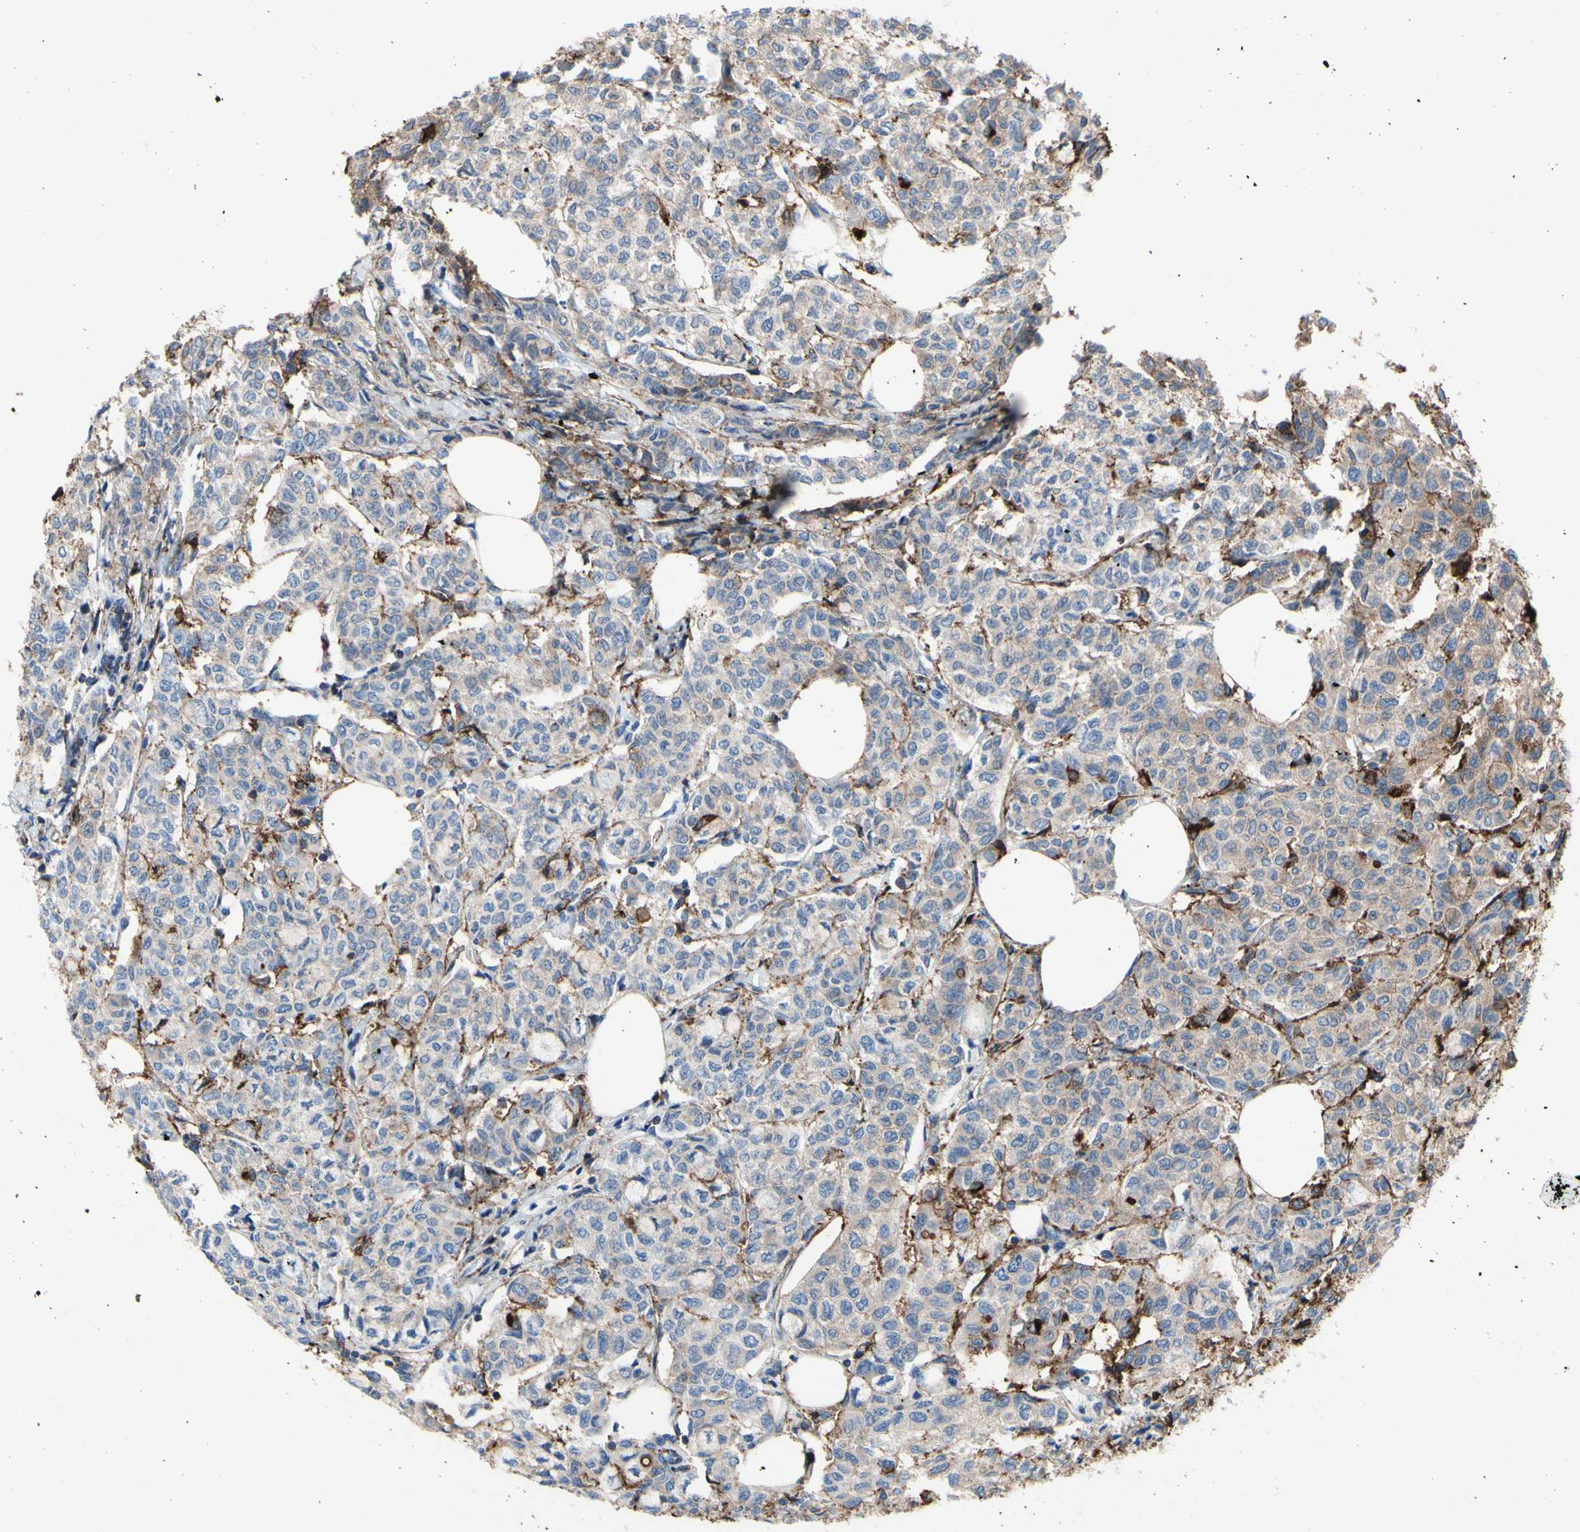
{"staining": {"intensity": "weak", "quantity": ">75%", "location": "cytoplasmic/membranous"}, "tissue": "breast cancer", "cell_type": "Tumor cells", "image_type": "cancer", "snomed": [{"axis": "morphology", "description": "Lobular carcinoma"}, {"axis": "topography", "description": "Breast"}], "caption": "Immunohistochemistry (IHC) photomicrograph of neoplastic tissue: human breast cancer (lobular carcinoma) stained using immunohistochemistry (IHC) shows low levels of weak protein expression localized specifically in the cytoplasmic/membranous of tumor cells, appearing as a cytoplasmic/membranous brown color.", "gene": "ANXA6", "patient": {"sex": "female", "age": 60}}